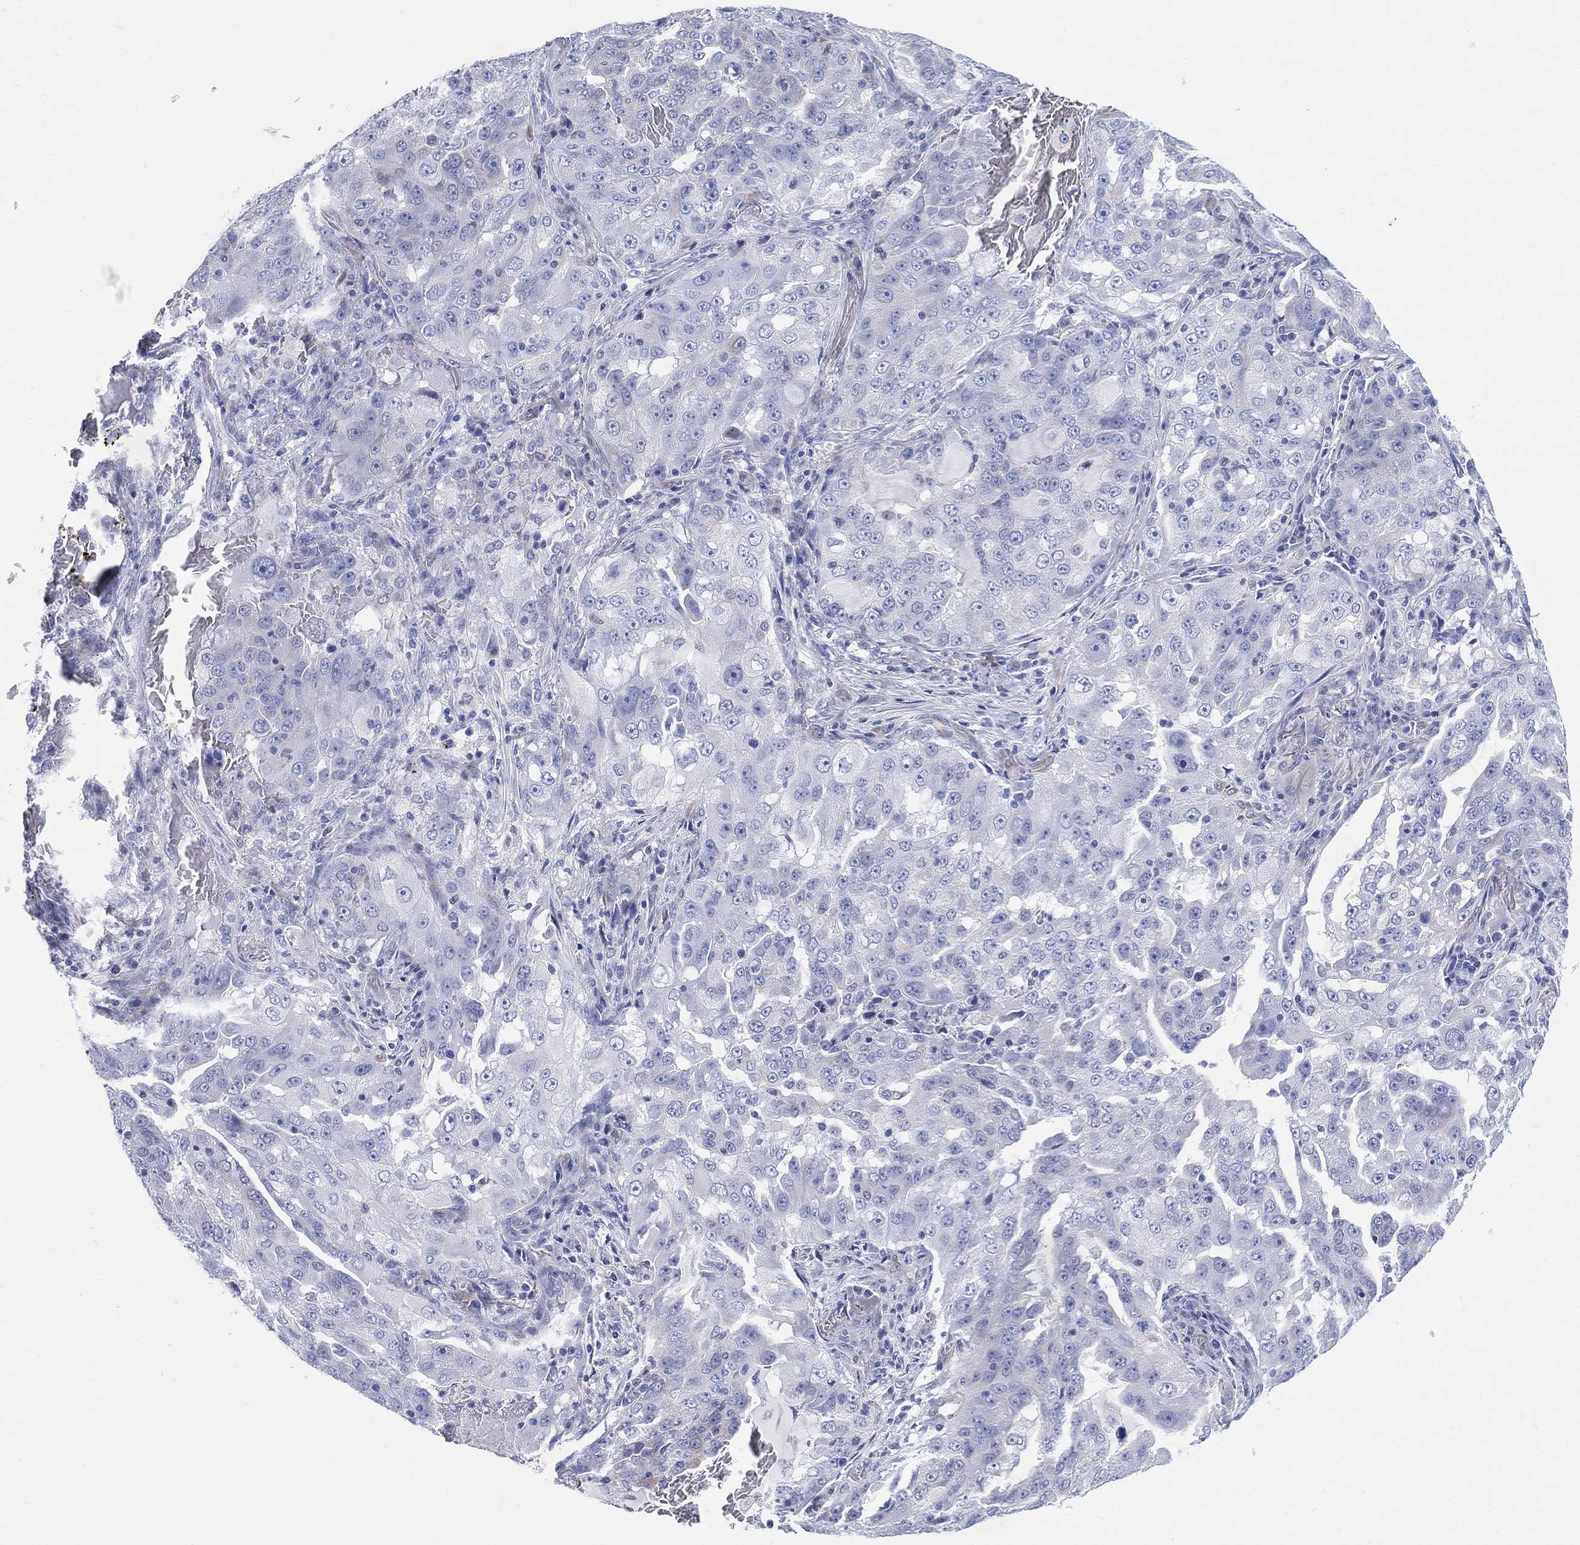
{"staining": {"intensity": "negative", "quantity": "none", "location": "none"}, "tissue": "lung cancer", "cell_type": "Tumor cells", "image_type": "cancer", "snomed": [{"axis": "morphology", "description": "Adenocarcinoma, NOS"}, {"axis": "topography", "description": "Lung"}], "caption": "Image shows no significant protein staining in tumor cells of lung cancer (adenocarcinoma). Nuclei are stained in blue.", "gene": "DDI1", "patient": {"sex": "female", "age": 61}}